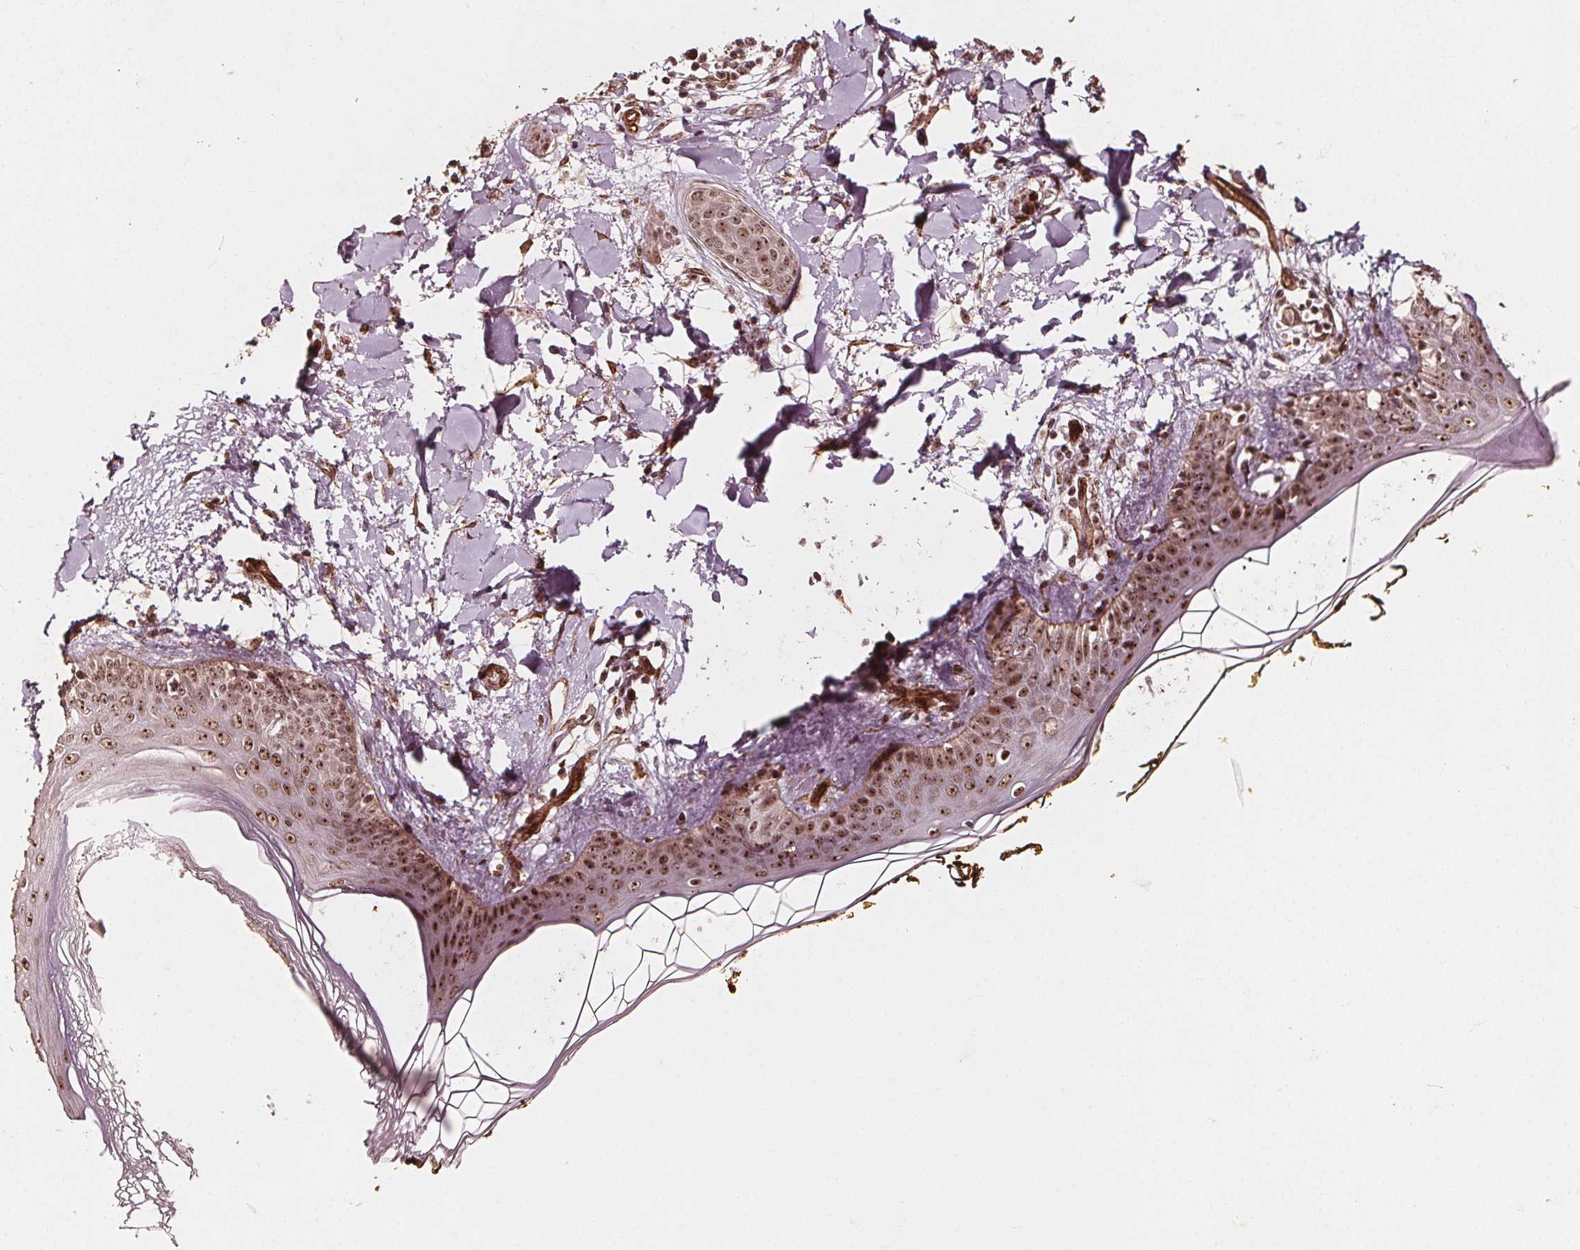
{"staining": {"intensity": "moderate", "quantity": ">75%", "location": "nuclear"}, "tissue": "skin", "cell_type": "Fibroblasts", "image_type": "normal", "snomed": [{"axis": "morphology", "description": "Normal tissue, NOS"}, {"axis": "topography", "description": "Skin"}], "caption": "This micrograph demonstrates benign skin stained with immunohistochemistry to label a protein in brown. The nuclear of fibroblasts show moderate positivity for the protein. Nuclei are counter-stained blue.", "gene": "EXOSC9", "patient": {"sex": "female", "age": 34}}